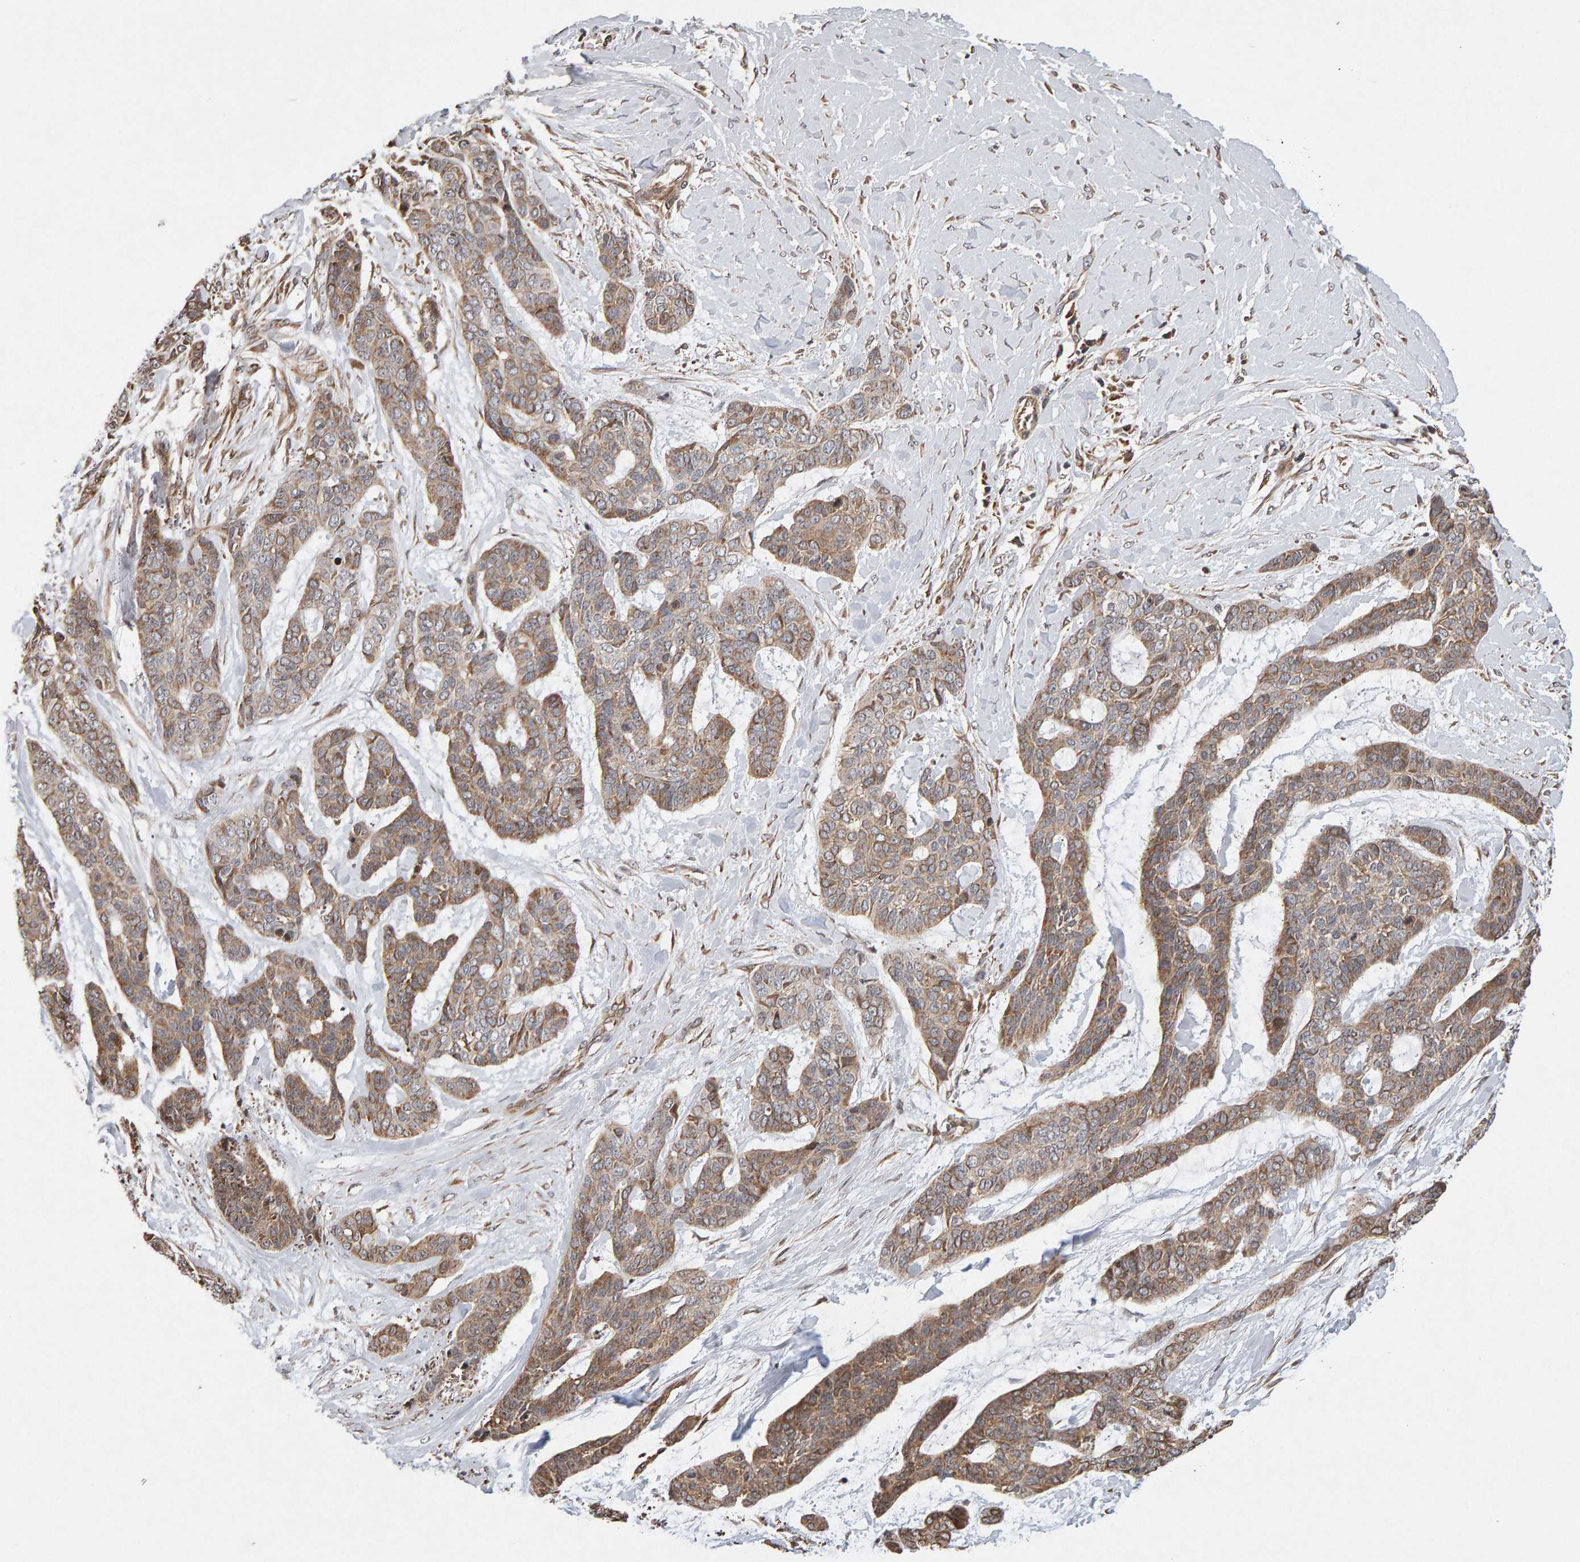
{"staining": {"intensity": "moderate", "quantity": "25%-75%", "location": "cytoplasmic/membranous"}, "tissue": "skin cancer", "cell_type": "Tumor cells", "image_type": "cancer", "snomed": [{"axis": "morphology", "description": "Basal cell carcinoma"}, {"axis": "topography", "description": "Skin"}], "caption": "Immunohistochemistry histopathology image of neoplastic tissue: human skin cancer (basal cell carcinoma) stained using immunohistochemistry (IHC) reveals medium levels of moderate protein expression localized specifically in the cytoplasmic/membranous of tumor cells, appearing as a cytoplasmic/membranous brown color.", "gene": "LZTS1", "patient": {"sex": "female", "age": 64}}